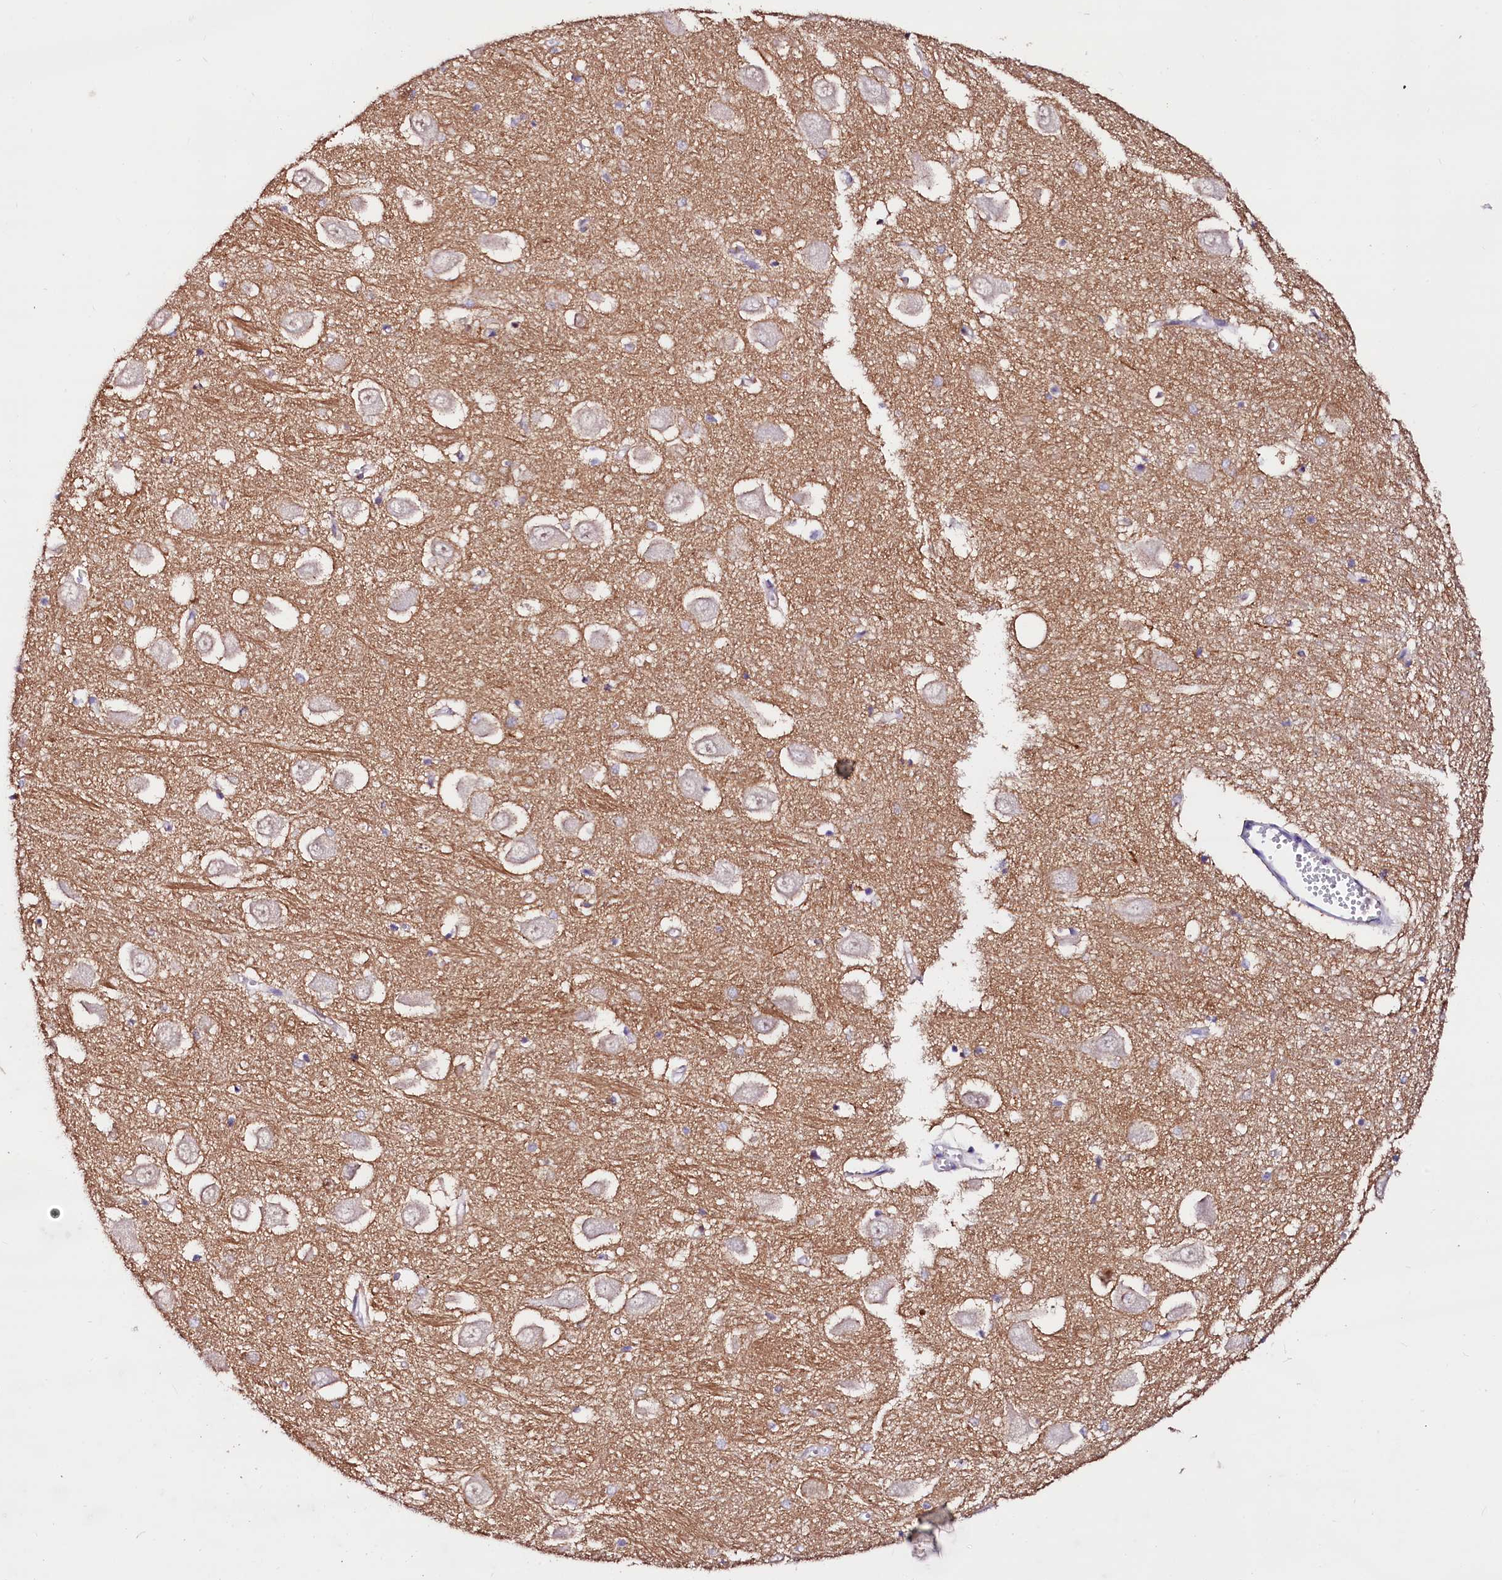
{"staining": {"intensity": "negative", "quantity": "none", "location": "none"}, "tissue": "hippocampus", "cell_type": "Glial cells", "image_type": "normal", "snomed": [{"axis": "morphology", "description": "Normal tissue, NOS"}, {"axis": "topography", "description": "Hippocampus"}], "caption": "DAB immunohistochemical staining of benign hippocampus reveals no significant expression in glial cells. (Brightfield microscopy of DAB immunohistochemistry (IHC) at high magnification).", "gene": "NALF1", "patient": {"sex": "male", "age": 70}}